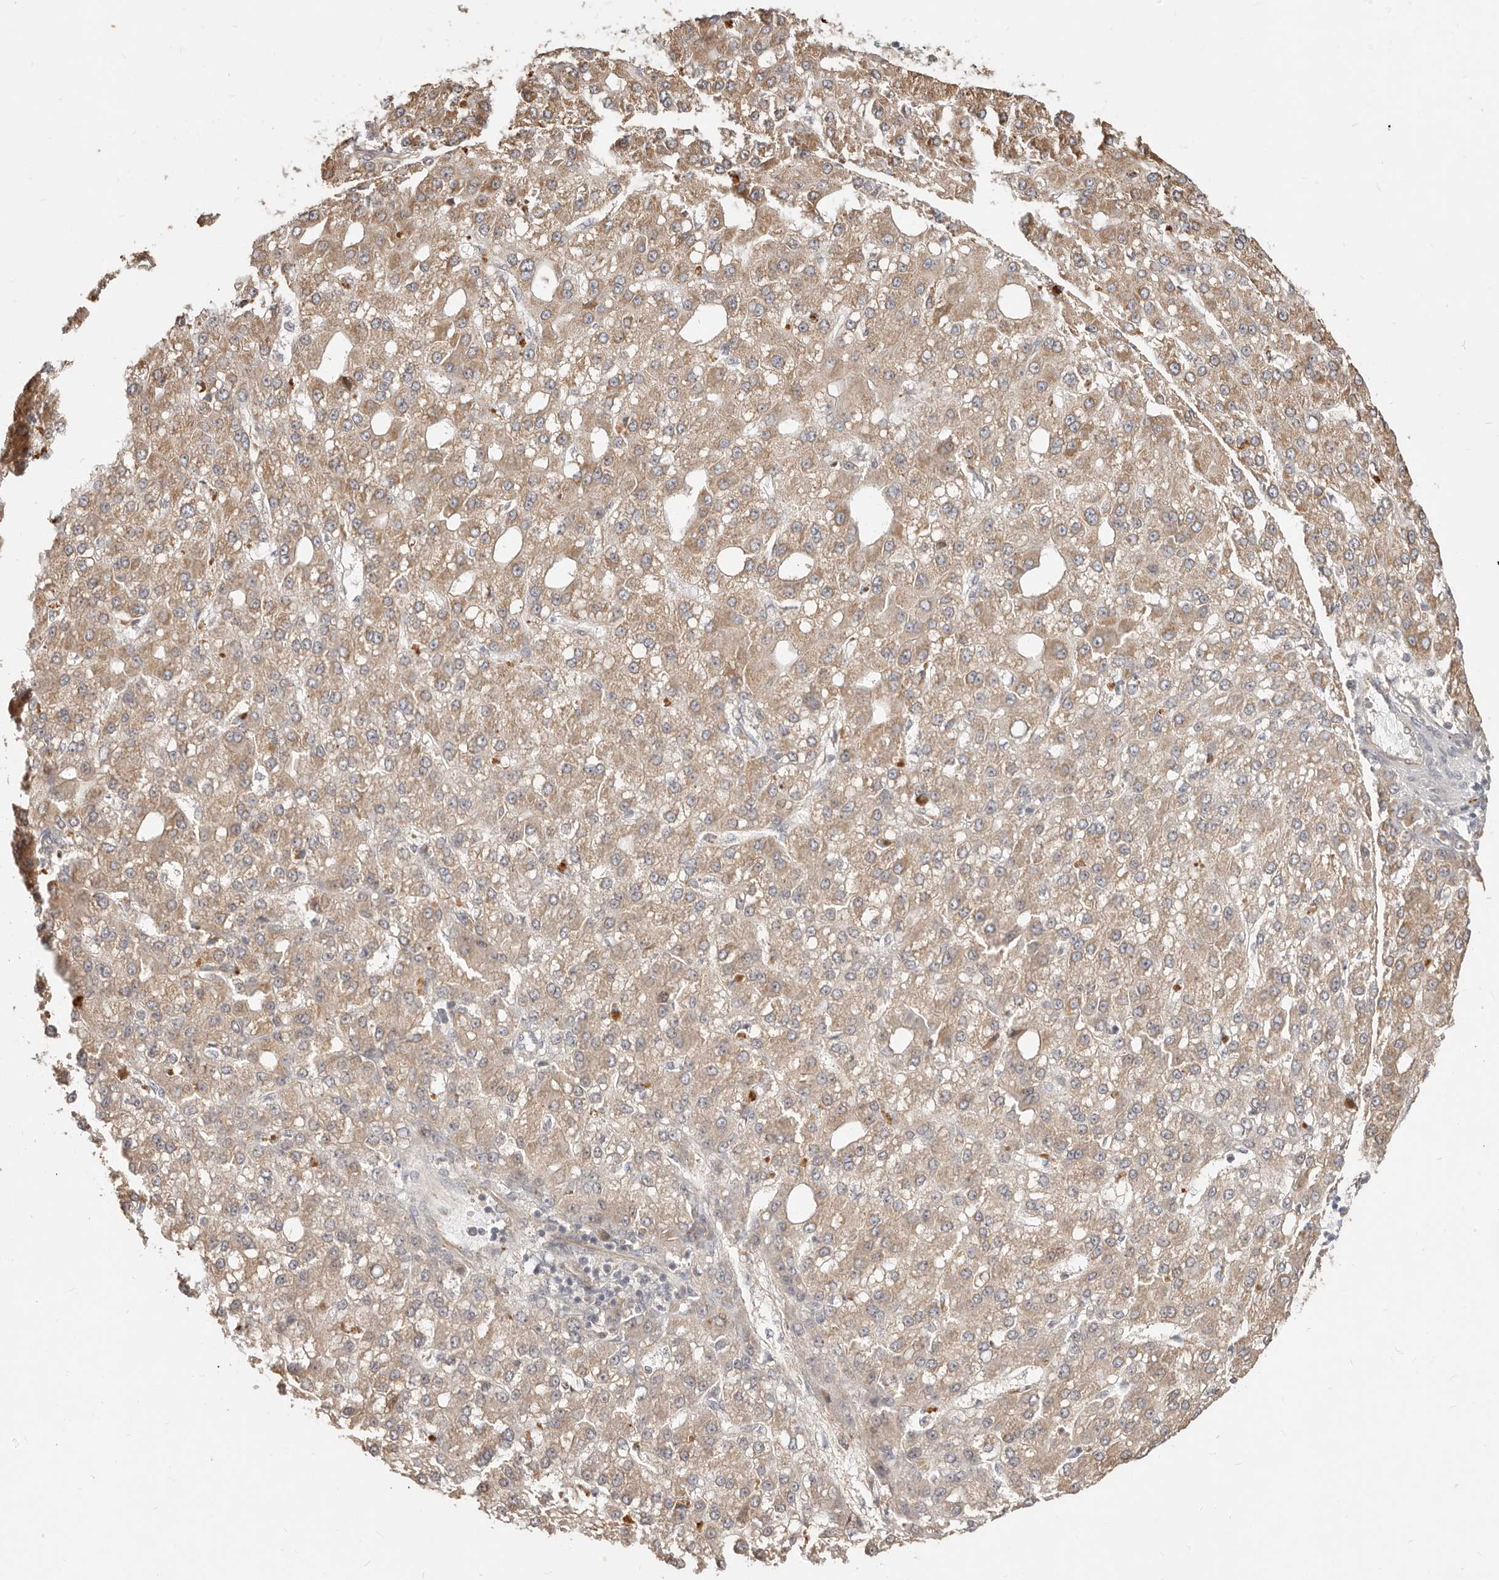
{"staining": {"intensity": "weak", "quantity": ">75%", "location": "cytoplasmic/membranous"}, "tissue": "liver cancer", "cell_type": "Tumor cells", "image_type": "cancer", "snomed": [{"axis": "morphology", "description": "Carcinoma, Hepatocellular, NOS"}, {"axis": "topography", "description": "Liver"}], "caption": "Hepatocellular carcinoma (liver) stained for a protein displays weak cytoplasmic/membranous positivity in tumor cells.", "gene": "MTFR2", "patient": {"sex": "male", "age": 67}}